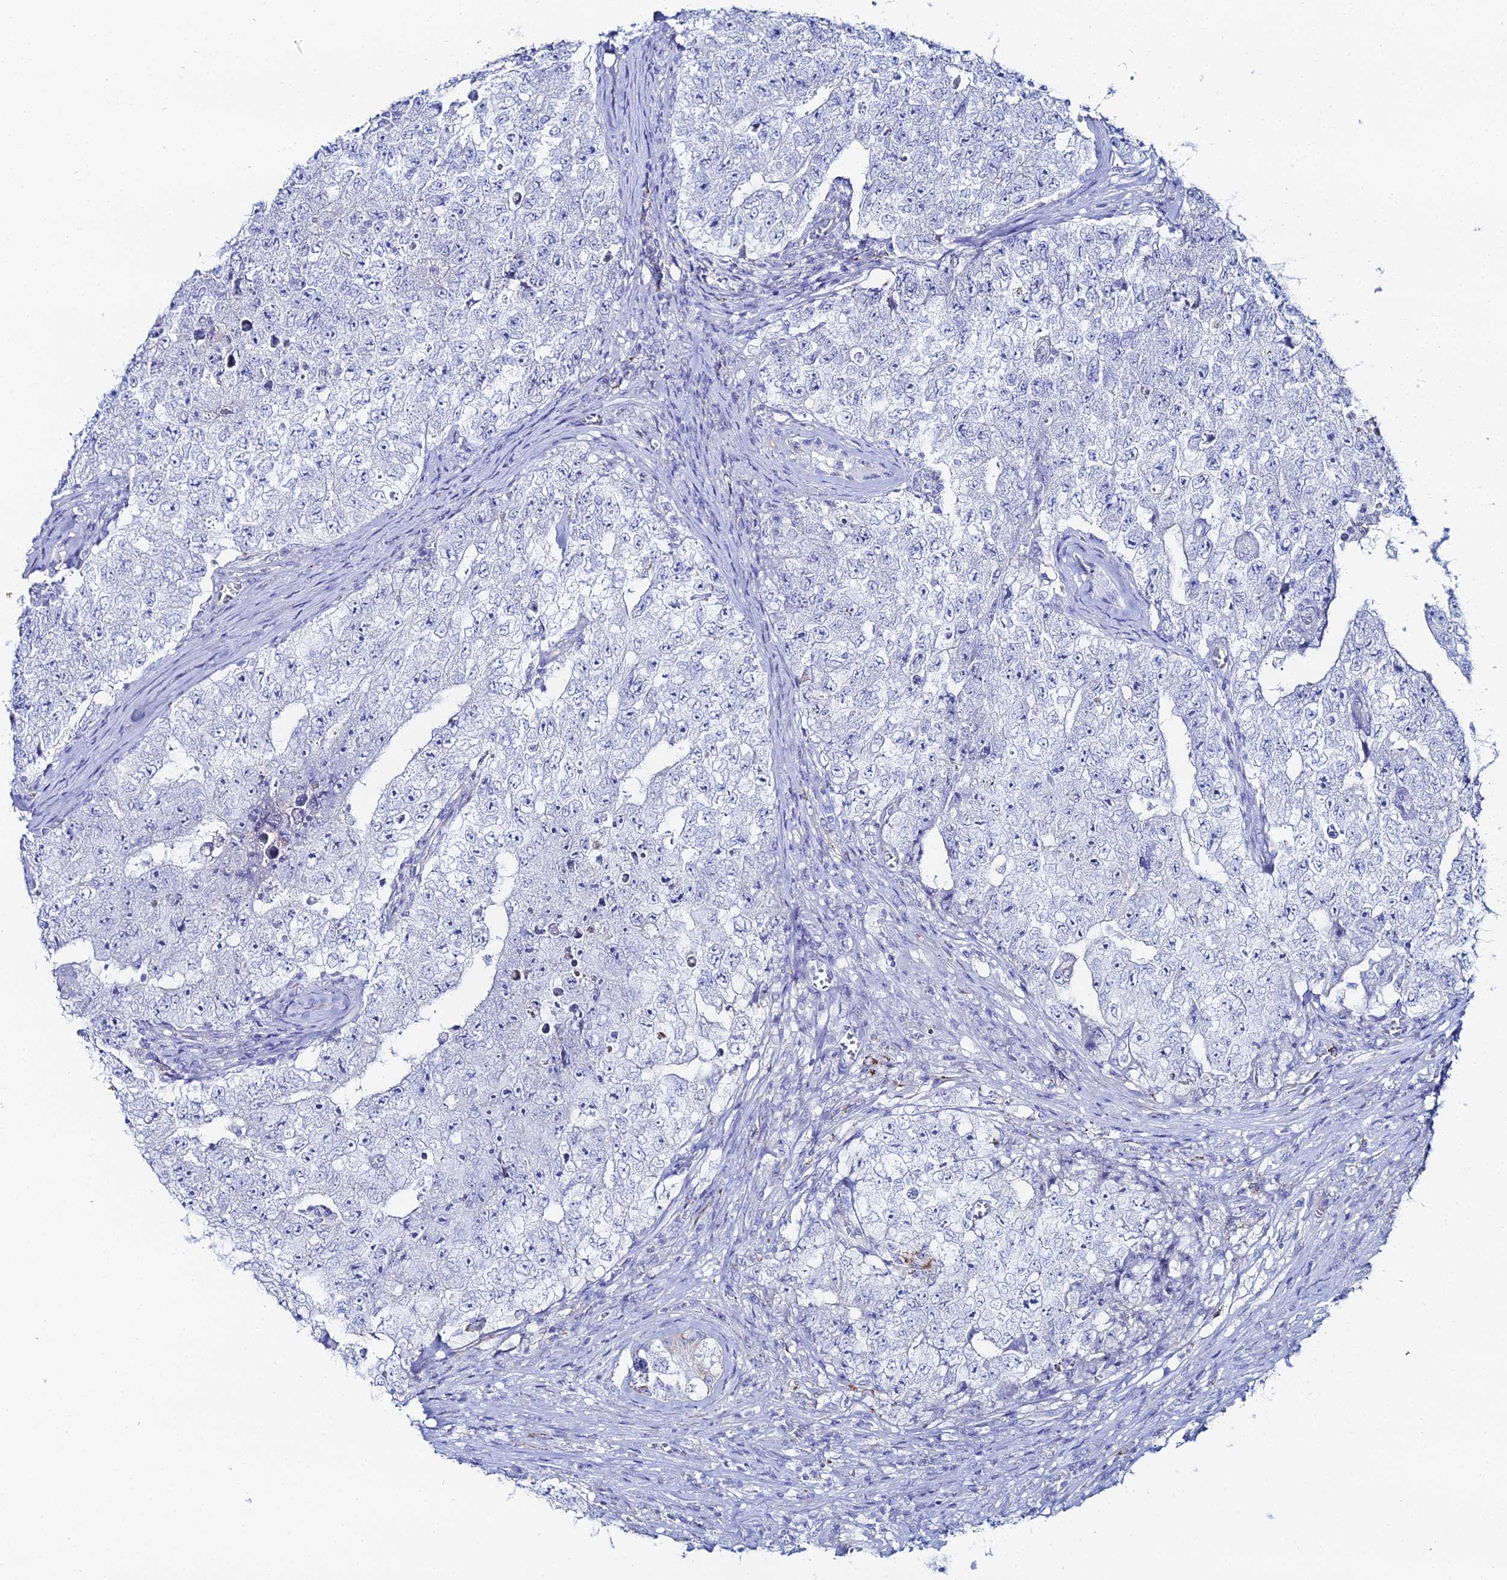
{"staining": {"intensity": "negative", "quantity": "none", "location": "none"}, "tissue": "testis cancer", "cell_type": "Tumor cells", "image_type": "cancer", "snomed": [{"axis": "morphology", "description": "Carcinoma, Embryonal, NOS"}, {"axis": "topography", "description": "Testis"}], "caption": "A photomicrograph of testis cancer (embryonal carcinoma) stained for a protein exhibits no brown staining in tumor cells. Nuclei are stained in blue.", "gene": "DHX34", "patient": {"sex": "male", "age": 17}}